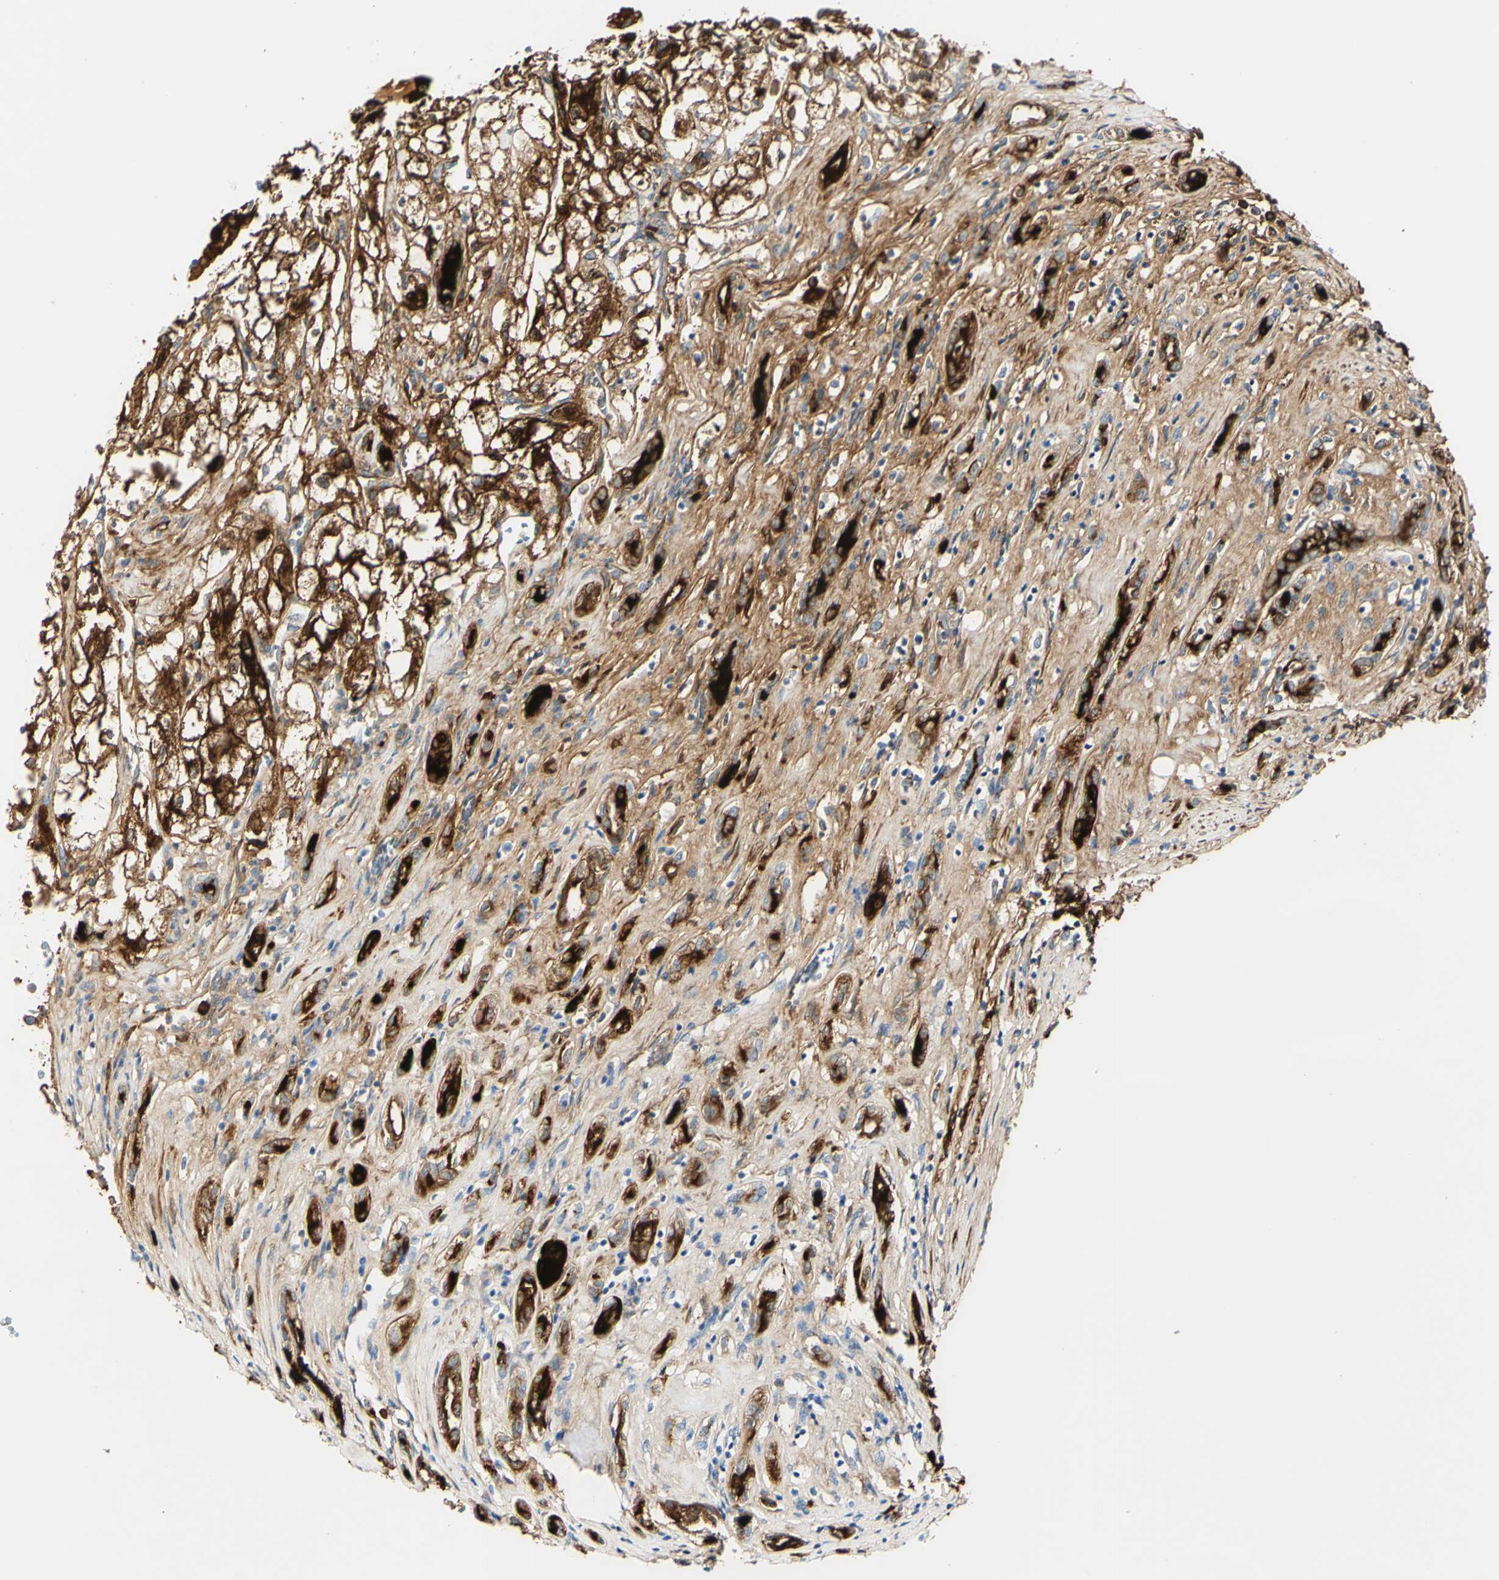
{"staining": {"intensity": "strong", "quantity": ">75%", "location": "cytoplasmic/membranous,nuclear"}, "tissue": "renal cancer", "cell_type": "Tumor cells", "image_type": "cancer", "snomed": [{"axis": "morphology", "description": "Adenocarcinoma, NOS"}, {"axis": "topography", "description": "Kidney"}], "caption": "About >75% of tumor cells in renal cancer (adenocarcinoma) reveal strong cytoplasmic/membranous and nuclear protein expression as visualized by brown immunohistochemical staining.", "gene": "PIGR", "patient": {"sex": "female", "age": 70}}